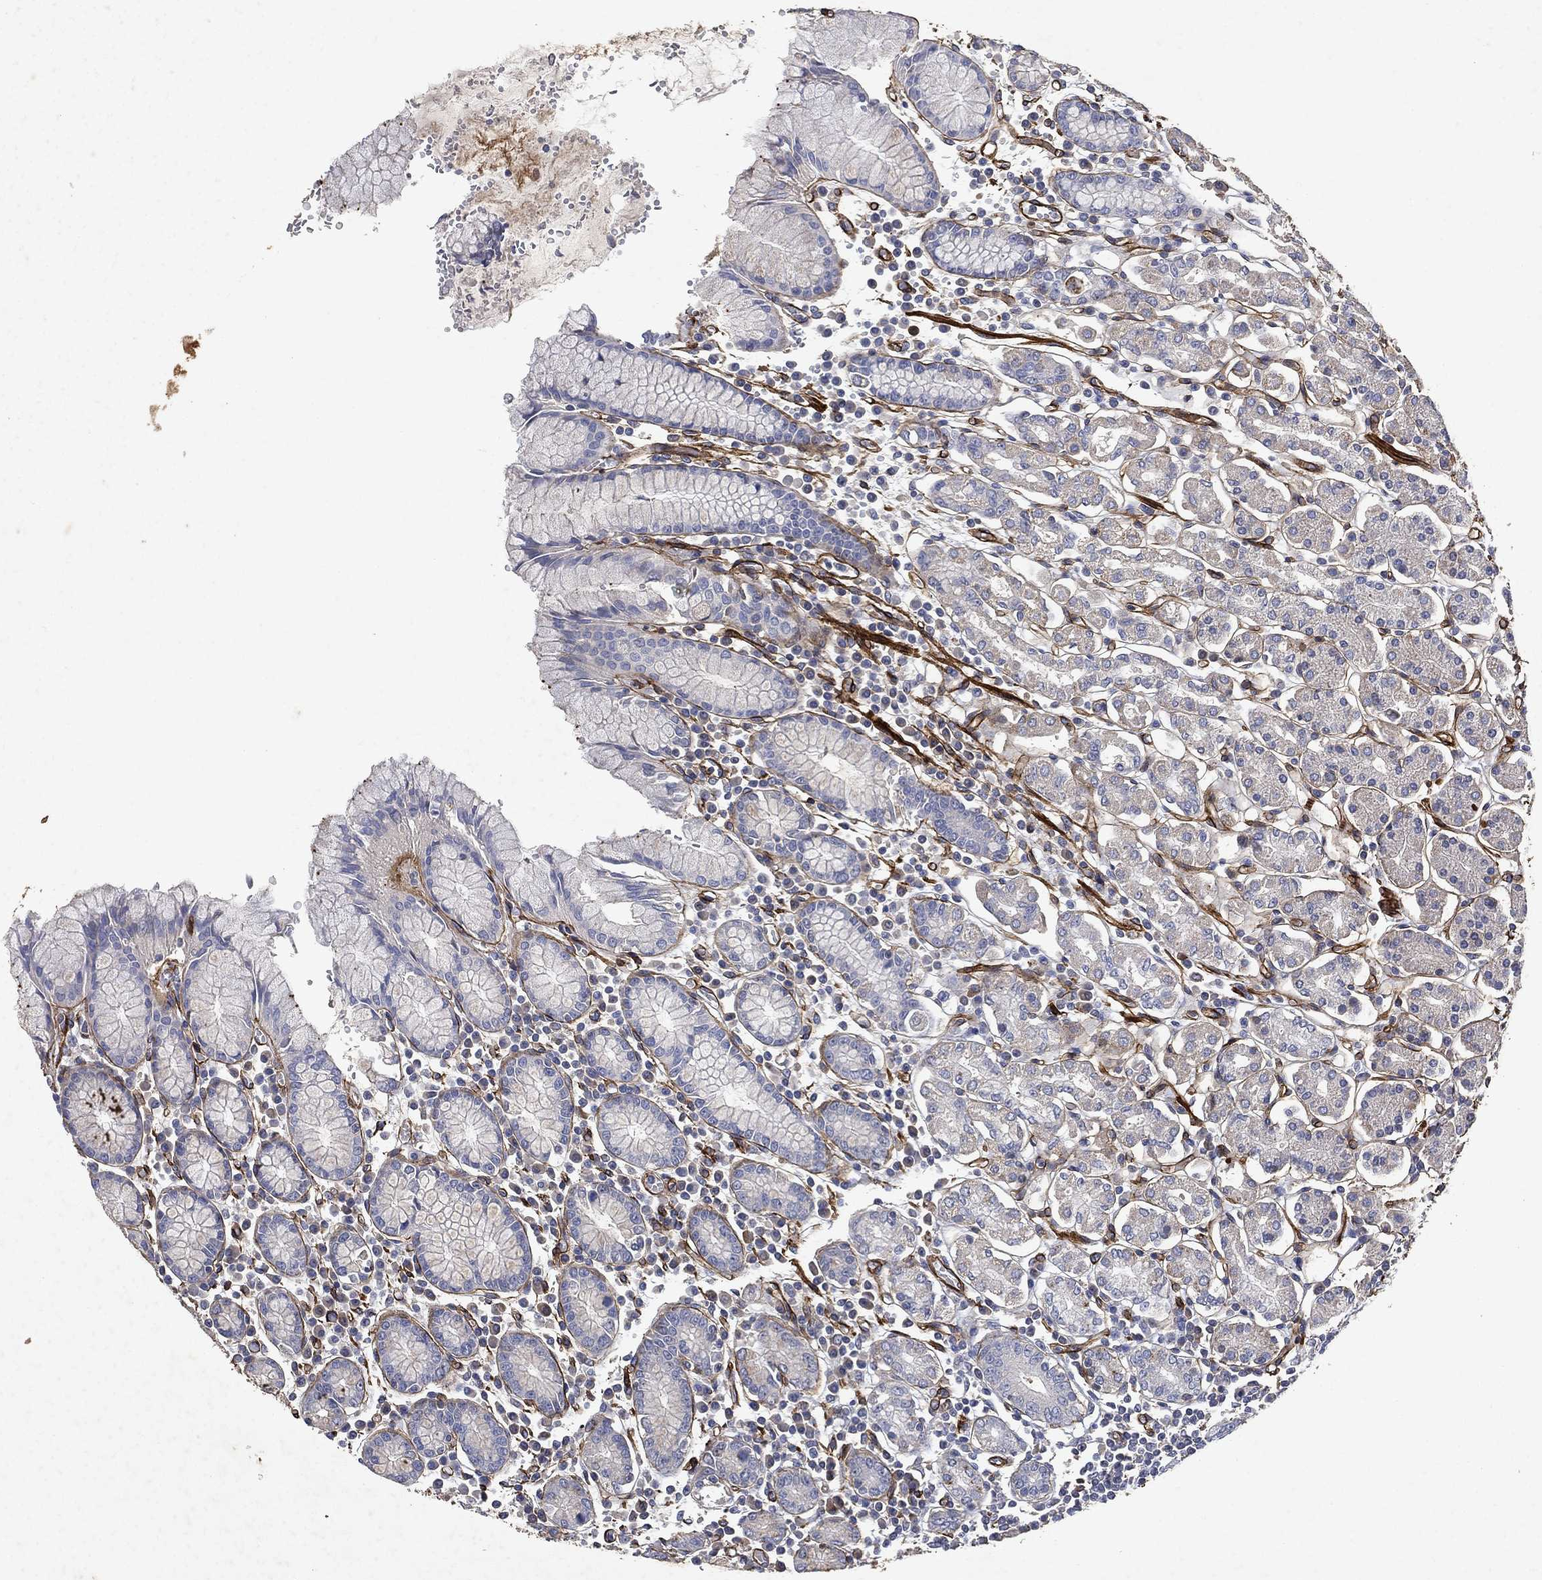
{"staining": {"intensity": "negative", "quantity": "none", "location": "none"}, "tissue": "stomach", "cell_type": "Glandular cells", "image_type": "normal", "snomed": [{"axis": "morphology", "description": "Normal tissue, NOS"}, {"axis": "topography", "description": "Stomach, upper"}, {"axis": "topography", "description": "Stomach"}], "caption": "Immunohistochemistry image of unremarkable stomach stained for a protein (brown), which demonstrates no expression in glandular cells.", "gene": "COL4A2", "patient": {"sex": "male", "age": 62}}